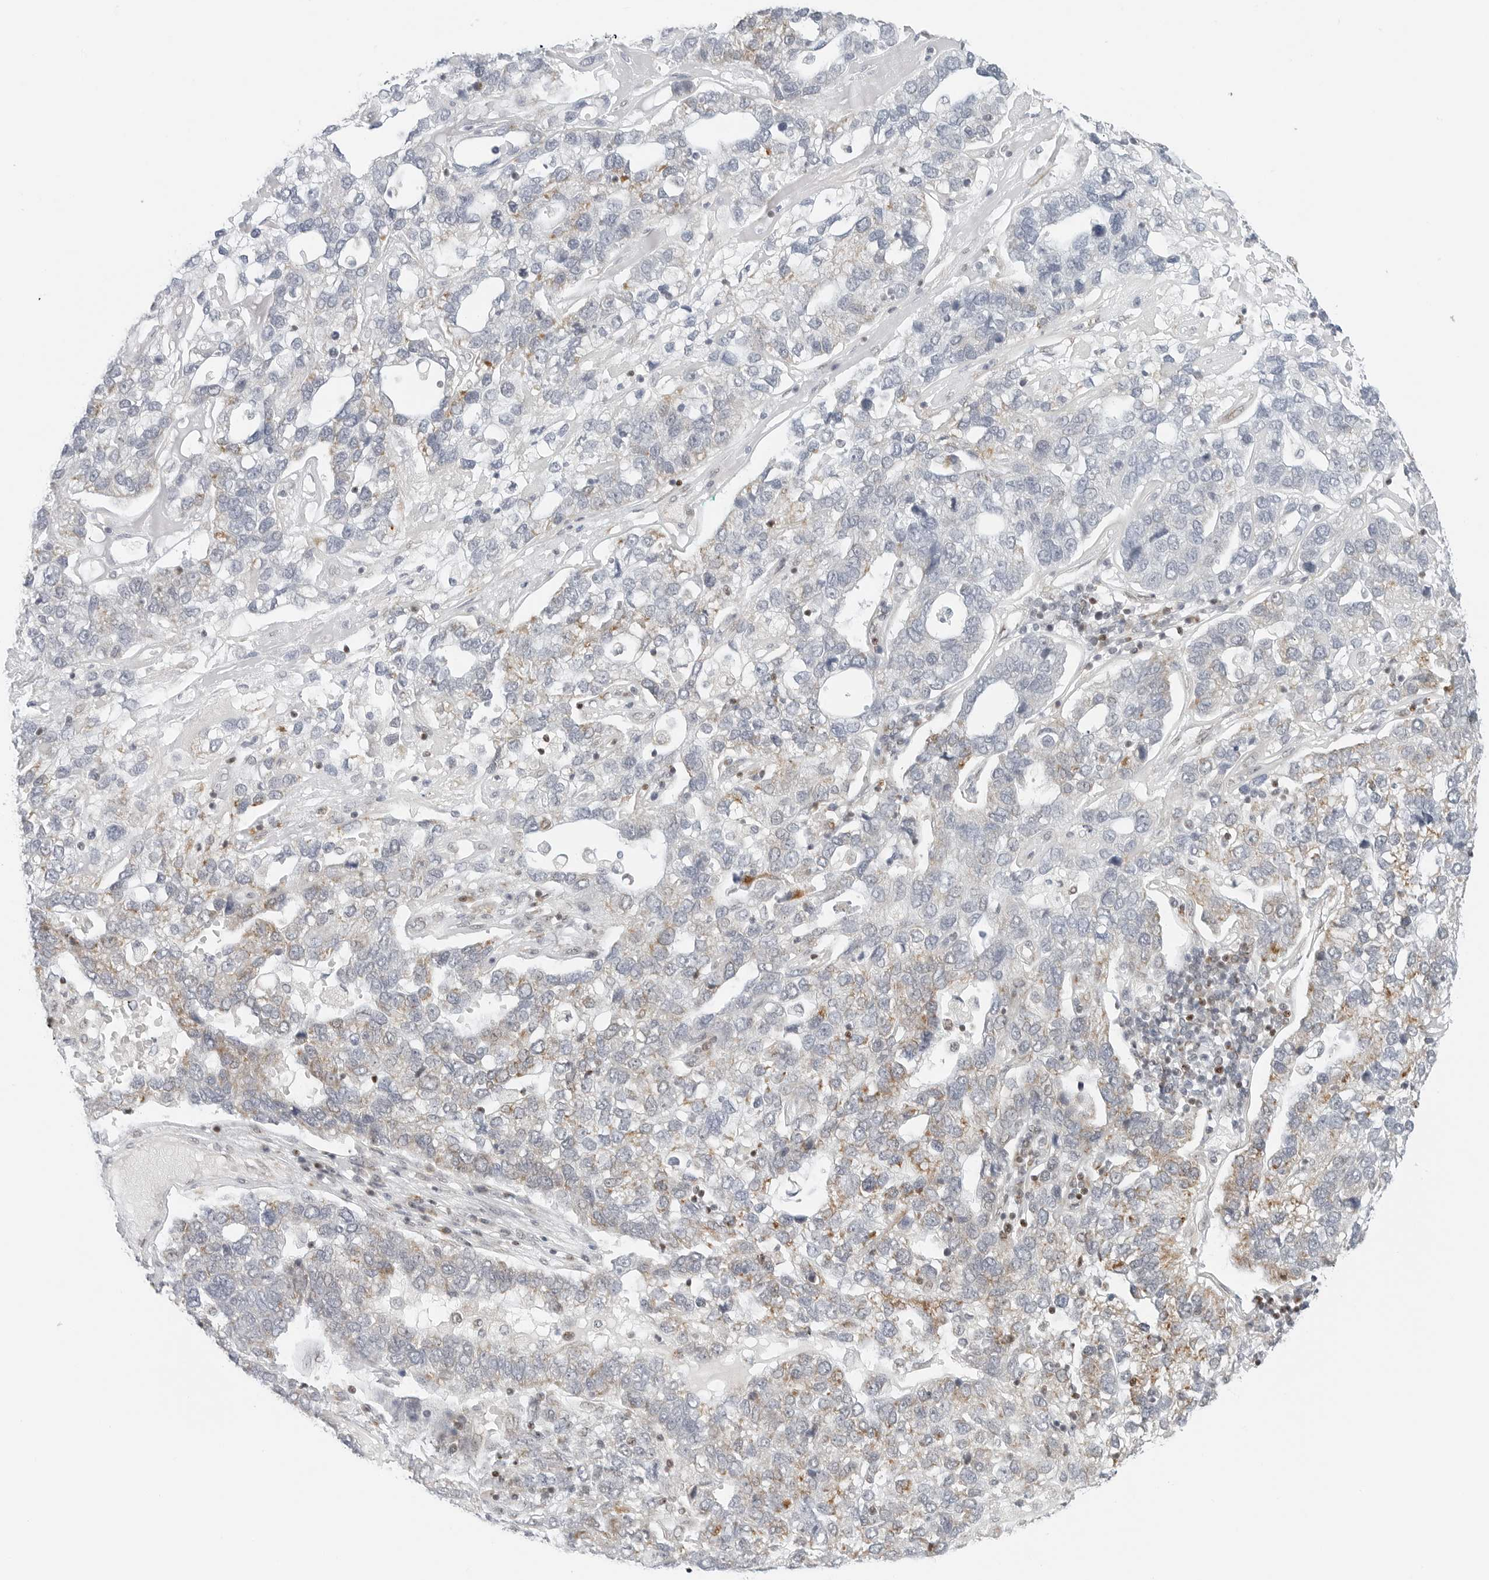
{"staining": {"intensity": "weak", "quantity": "<25%", "location": "cytoplasmic/membranous"}, "tissue": "pancreatic cancer", "cell_type": "Tumor cells", "image_type": "cancer", "snomed": [{"axis": "morphology", "description": "Adenocarcinoma, NOS"}, {"axis": "topography", "description": "Pancreas"}], "caption": "Pancreatic cancer (adenocarcinoma) was stained to show a protein in brown. There is no significant expression in tumor cells. The staining was performed using DAB to visualize the protein expression in brown, while the nuclei were stained in blue with hematoxylin (Magnification: 20x).", "gene": "RIMKLA", "patient": {"sex": "female", "age": 61}}